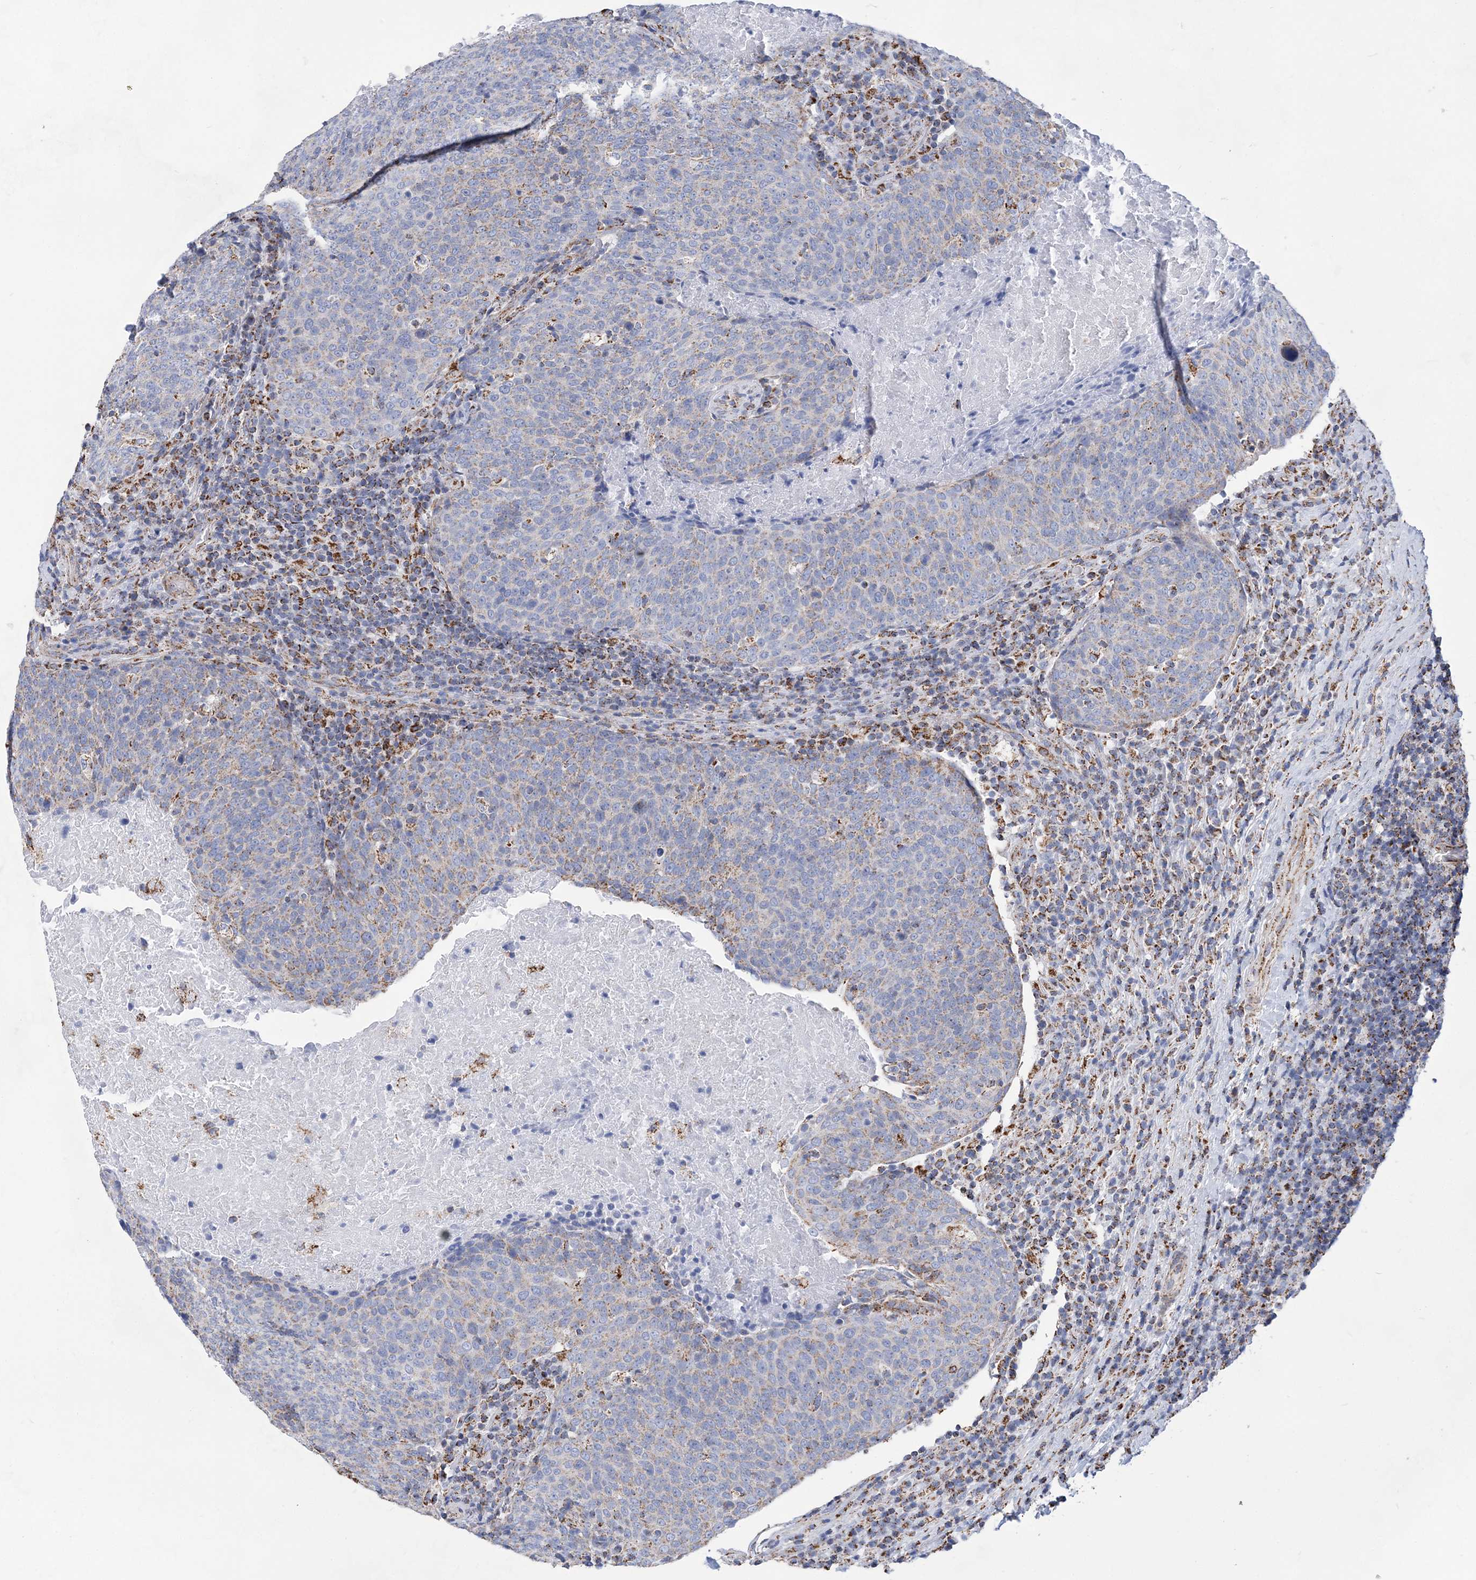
{"staining": {"intensity": "weak", "quantity": "<25%", "location": "cytoplasmic/membranous"}, "tissue": "head and neck cancer", "cell_type": "Tumor cells", "image_type": "cancer", "snomed": [{"axis": "morphology", "description": "Squamous cell carcinoma, NOS"}, {"axis": "morphology", "description": "Squamous cell carcinoma, metastatic, NOS"}, {"axis": "topography", "description": "Lymph node"}, {"axis": "topography", "description": "Head-Neck"}], "caption": "This is an IHC histopathology image of head and neck metastatic squamous cell carcinoma. There is no positivity in tumor cells.", "gene": "ACOT9", "patient": {"sex": "male", "age": 62}}